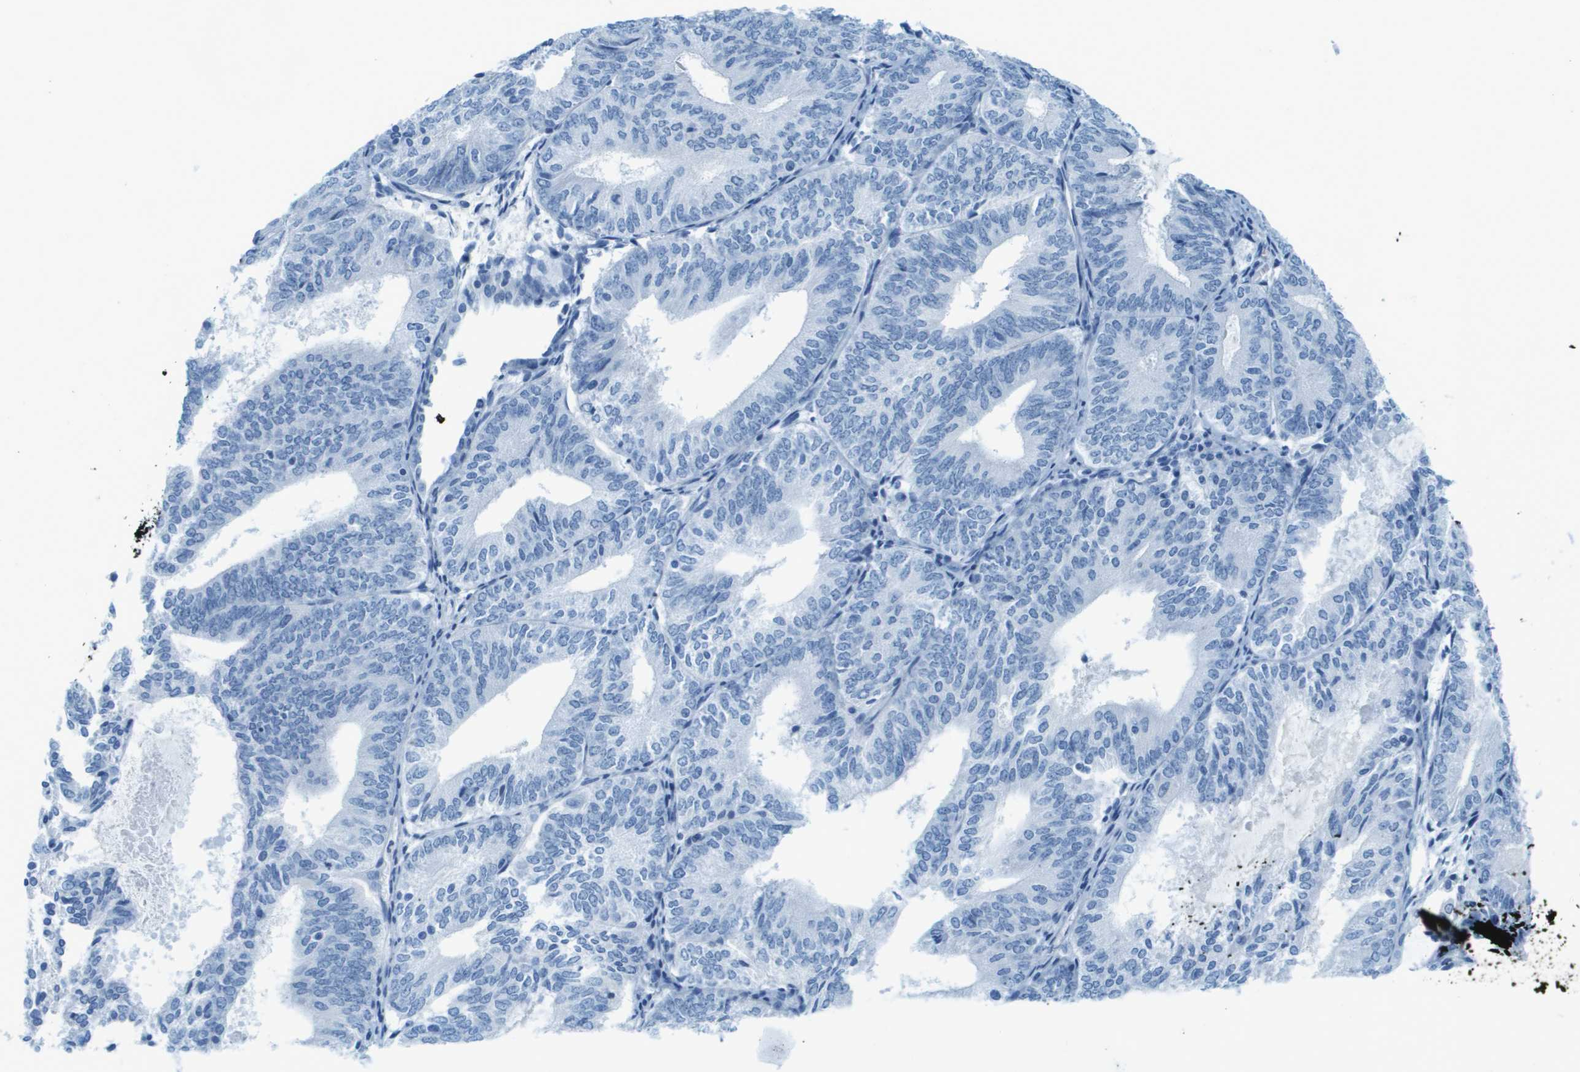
{"staining": {"intensity": "negative", "quantity": "none", "location": "none"}, "tissue": "endometrial cancer", "cell_type": "Tumor cells", "image_type": "cancer", "snomed": [{"axis": "morphology", "description": "Adenocarcinoma, NOS"}, {"axis": "topography", "description": "Endometrium"}], "caption": "There is no significant positivity in tumor cells of endometrial adenocarcinoma.", "gene": "CDHR2", "patient": {"sex": "female", "age": 81}}